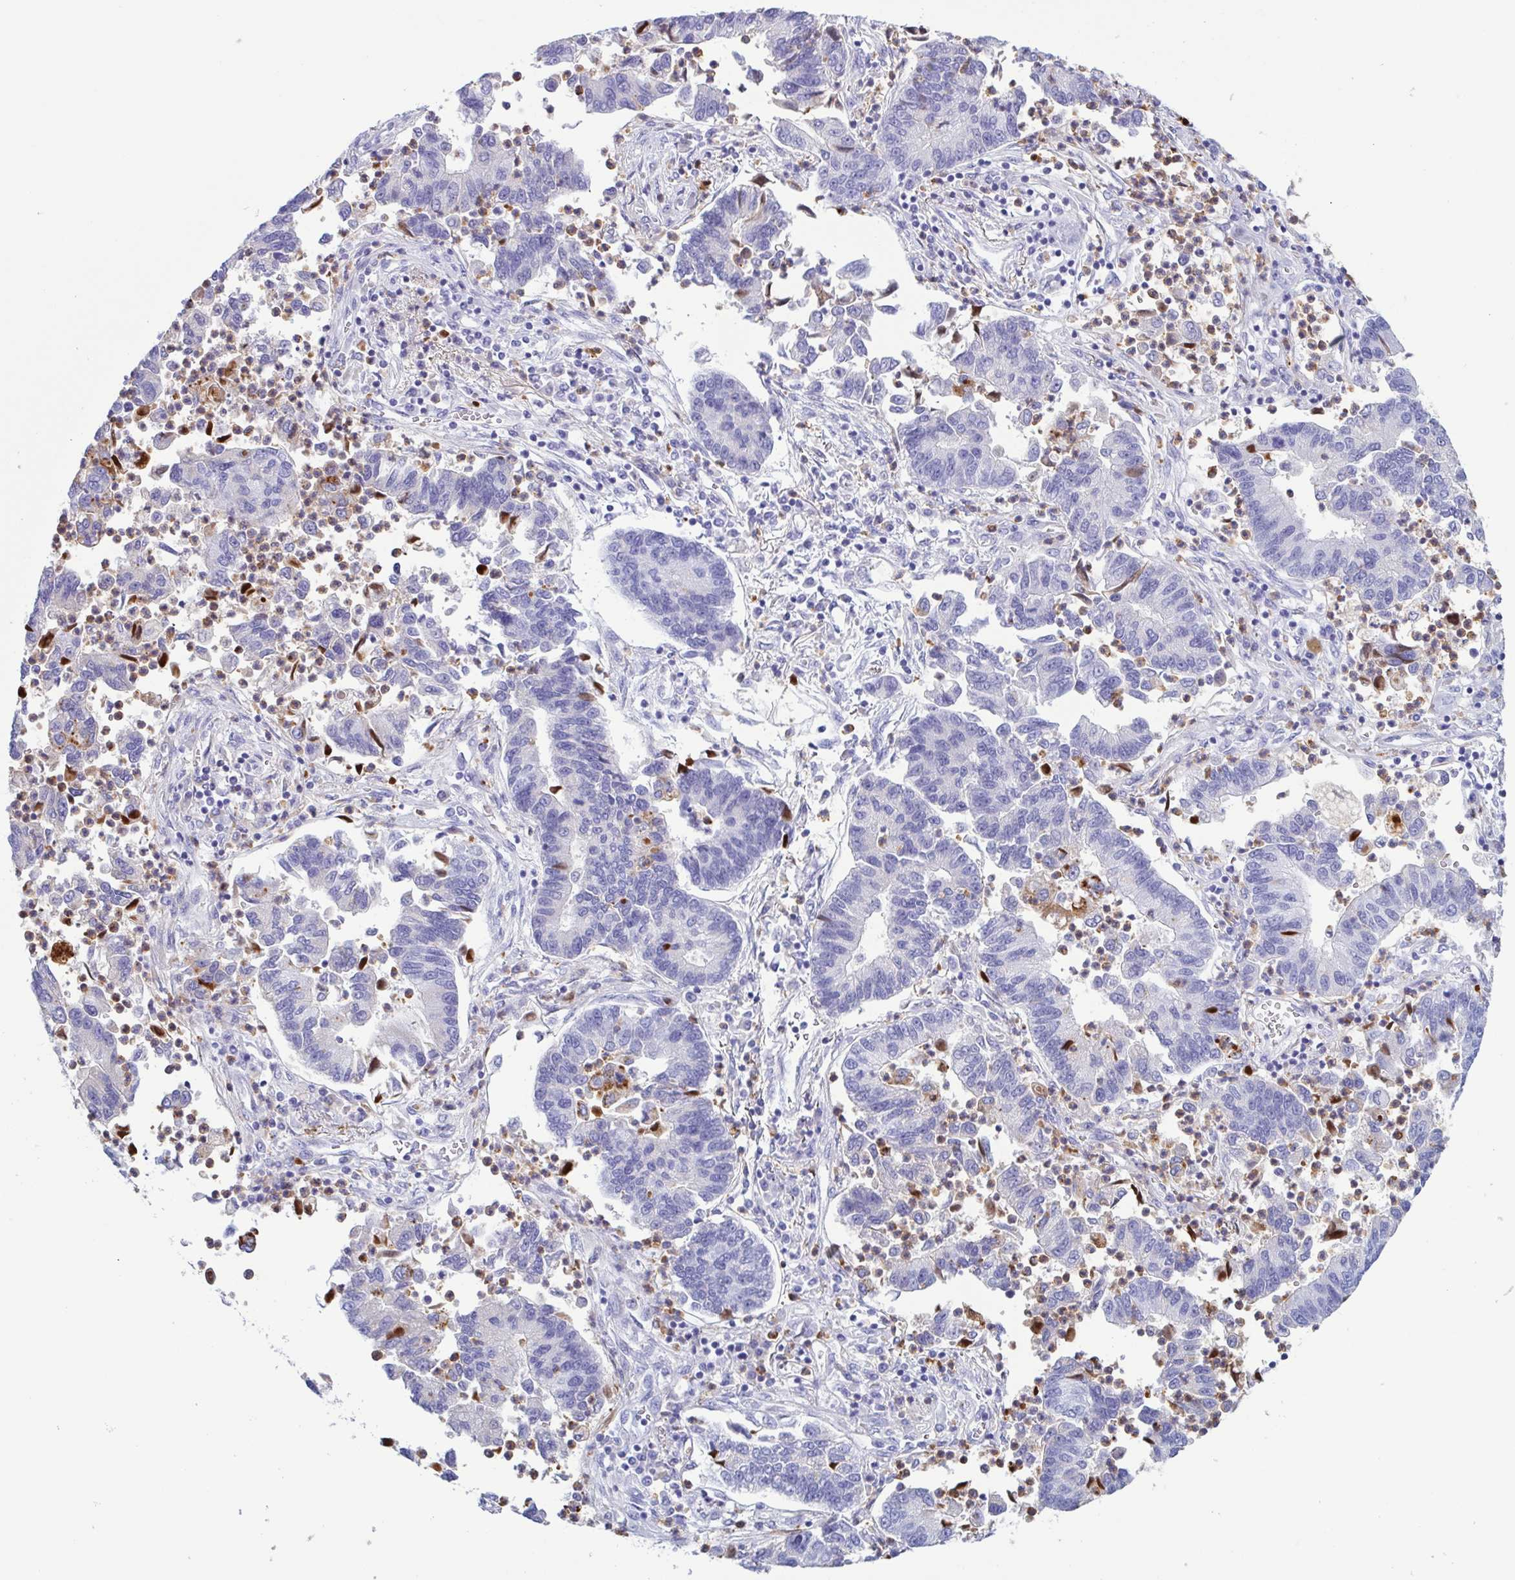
{"staining": {"intensity": "negative", "quantity": "none", "location": "none"}, "tissue": "lung cancer", "cell_type": "Tumor cells", "image_type": "cancer", "snomed": [{"axis": "morphology", "description": "Adenocarcinoma, NOS"}, {"axis": "topography", "description": "Lung"}], "caption": "Immunohistochemistry of lung cancer demonstrates no staining in tumor cells. (Stains: DAB immunohistochemistry with hematoxylin counter stain, Microscopy: brightfield microscopy at high magnification).", "gene": "LTF", "patient": {"sex": "female", "age": 57}}